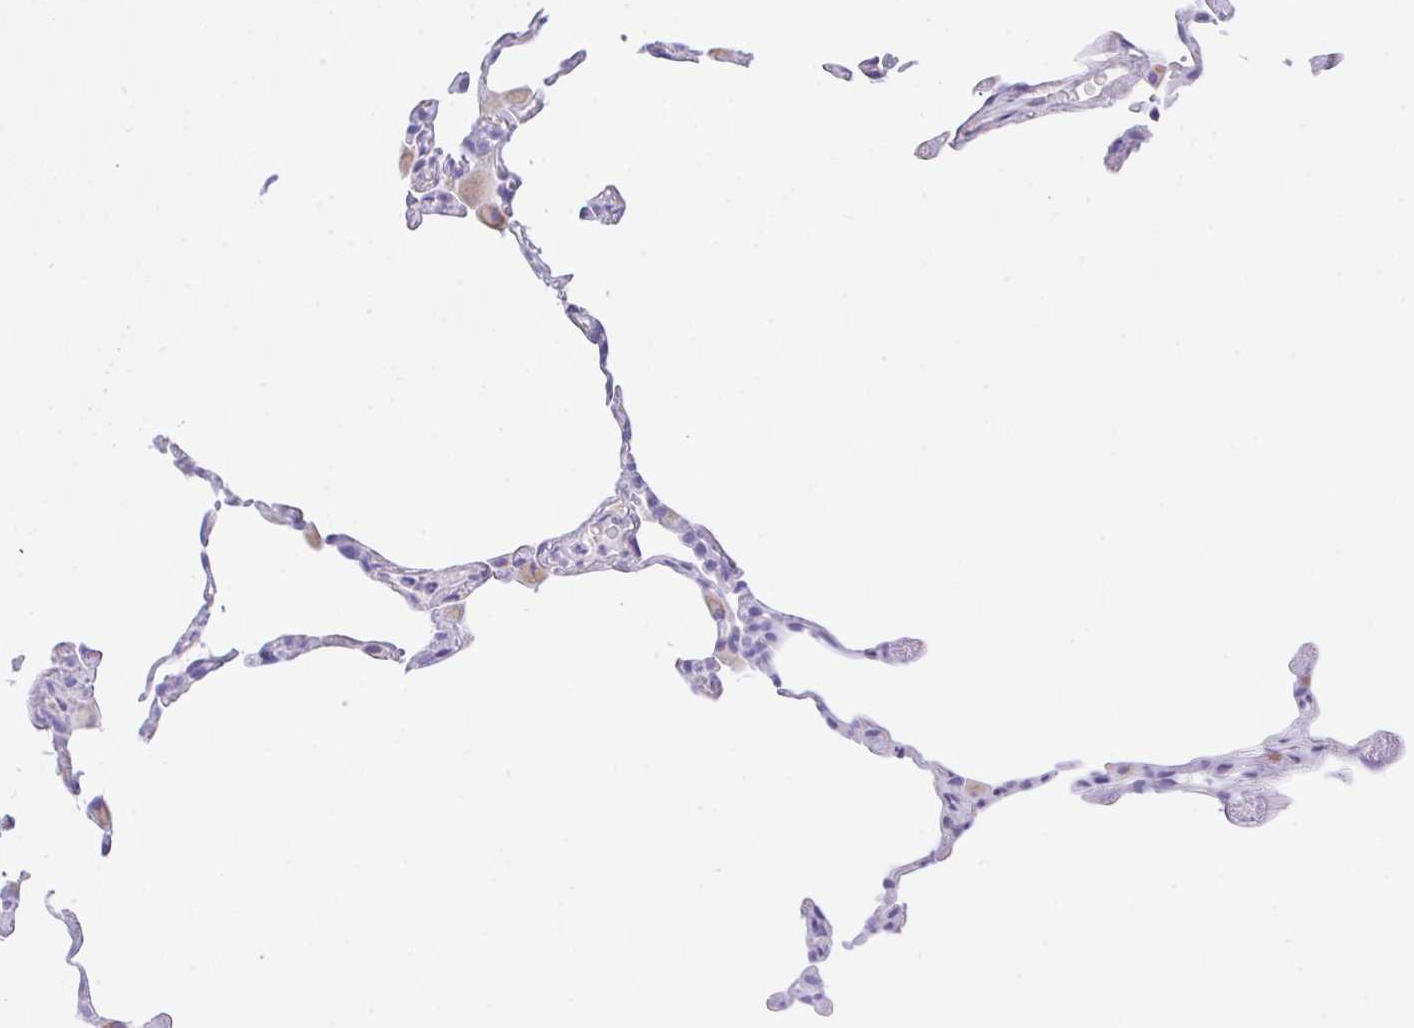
{"staining": {"intensity": "negative", "quantity": "none", "location": "none"}, "tissue": "lung", "cell_type": "Alveolar cells", "image_type": "normal", "snomed": [{"axis": "morphology", "description": "Normal tissue, NOS"}, {"axis": "topography", "description": "Lung"}], "caption": "This is an immunohistochemistry micrograph of unremarkable lung. There is no positivity in alveolar cells.", "gene": "NDUFAF8", "patient": {"sex": "female", "age": 57}}